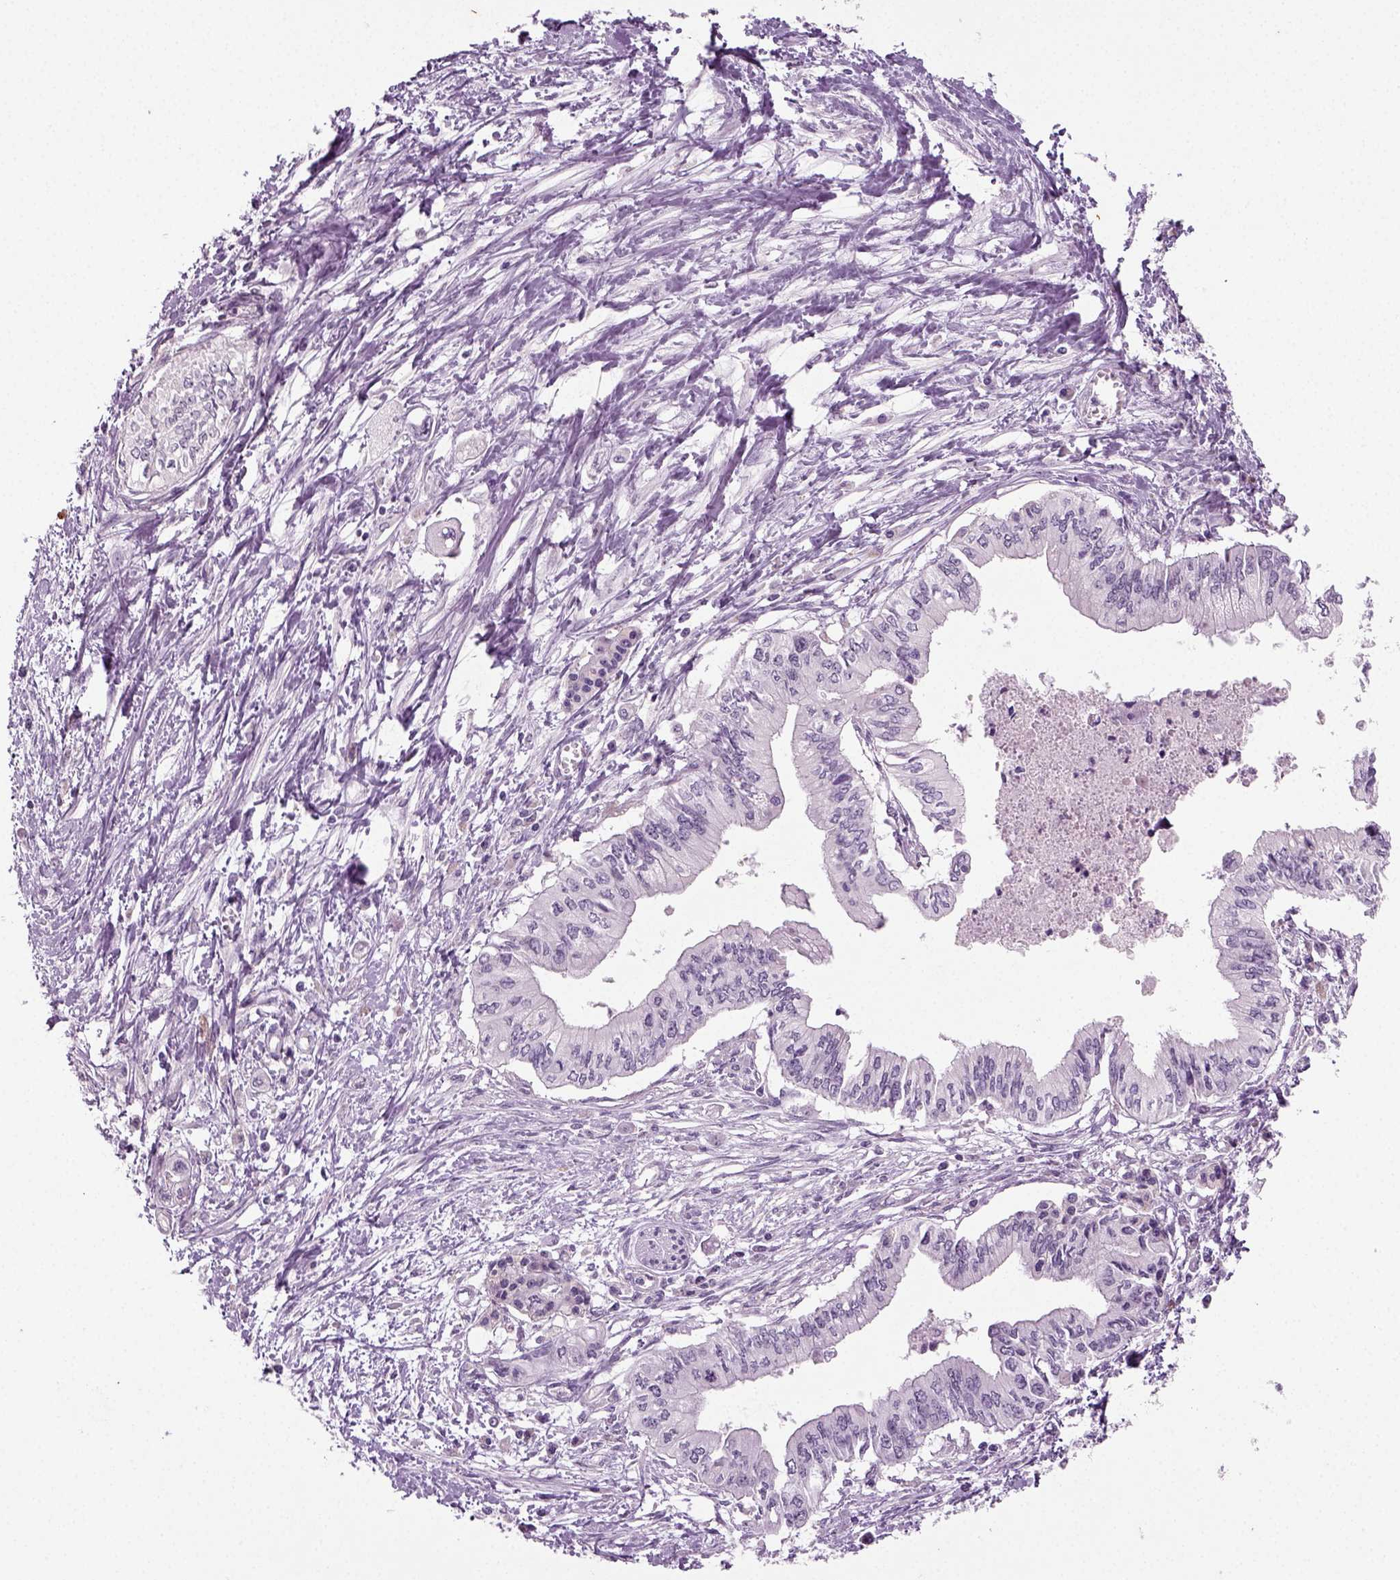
{"staining": {"intensity": "negative", "quantity": "none", "location": "none"}, "tissue": "pancreatic cancer", "cell_type": "Tumor cells", "image_type": "cancer", "snomed": [{"axis": "morphology", "description": "Adenocarcinoma, NOS"}, {"axis": "topography", "description": "Pancreas"}], "caption": "An image of adenocarcinoma (pancreatic) stained for a protein demonstrates no brown staining in tumor cells.", "gene": "SYNGAP1", "patient": {"sex": "female", "age": 61}}